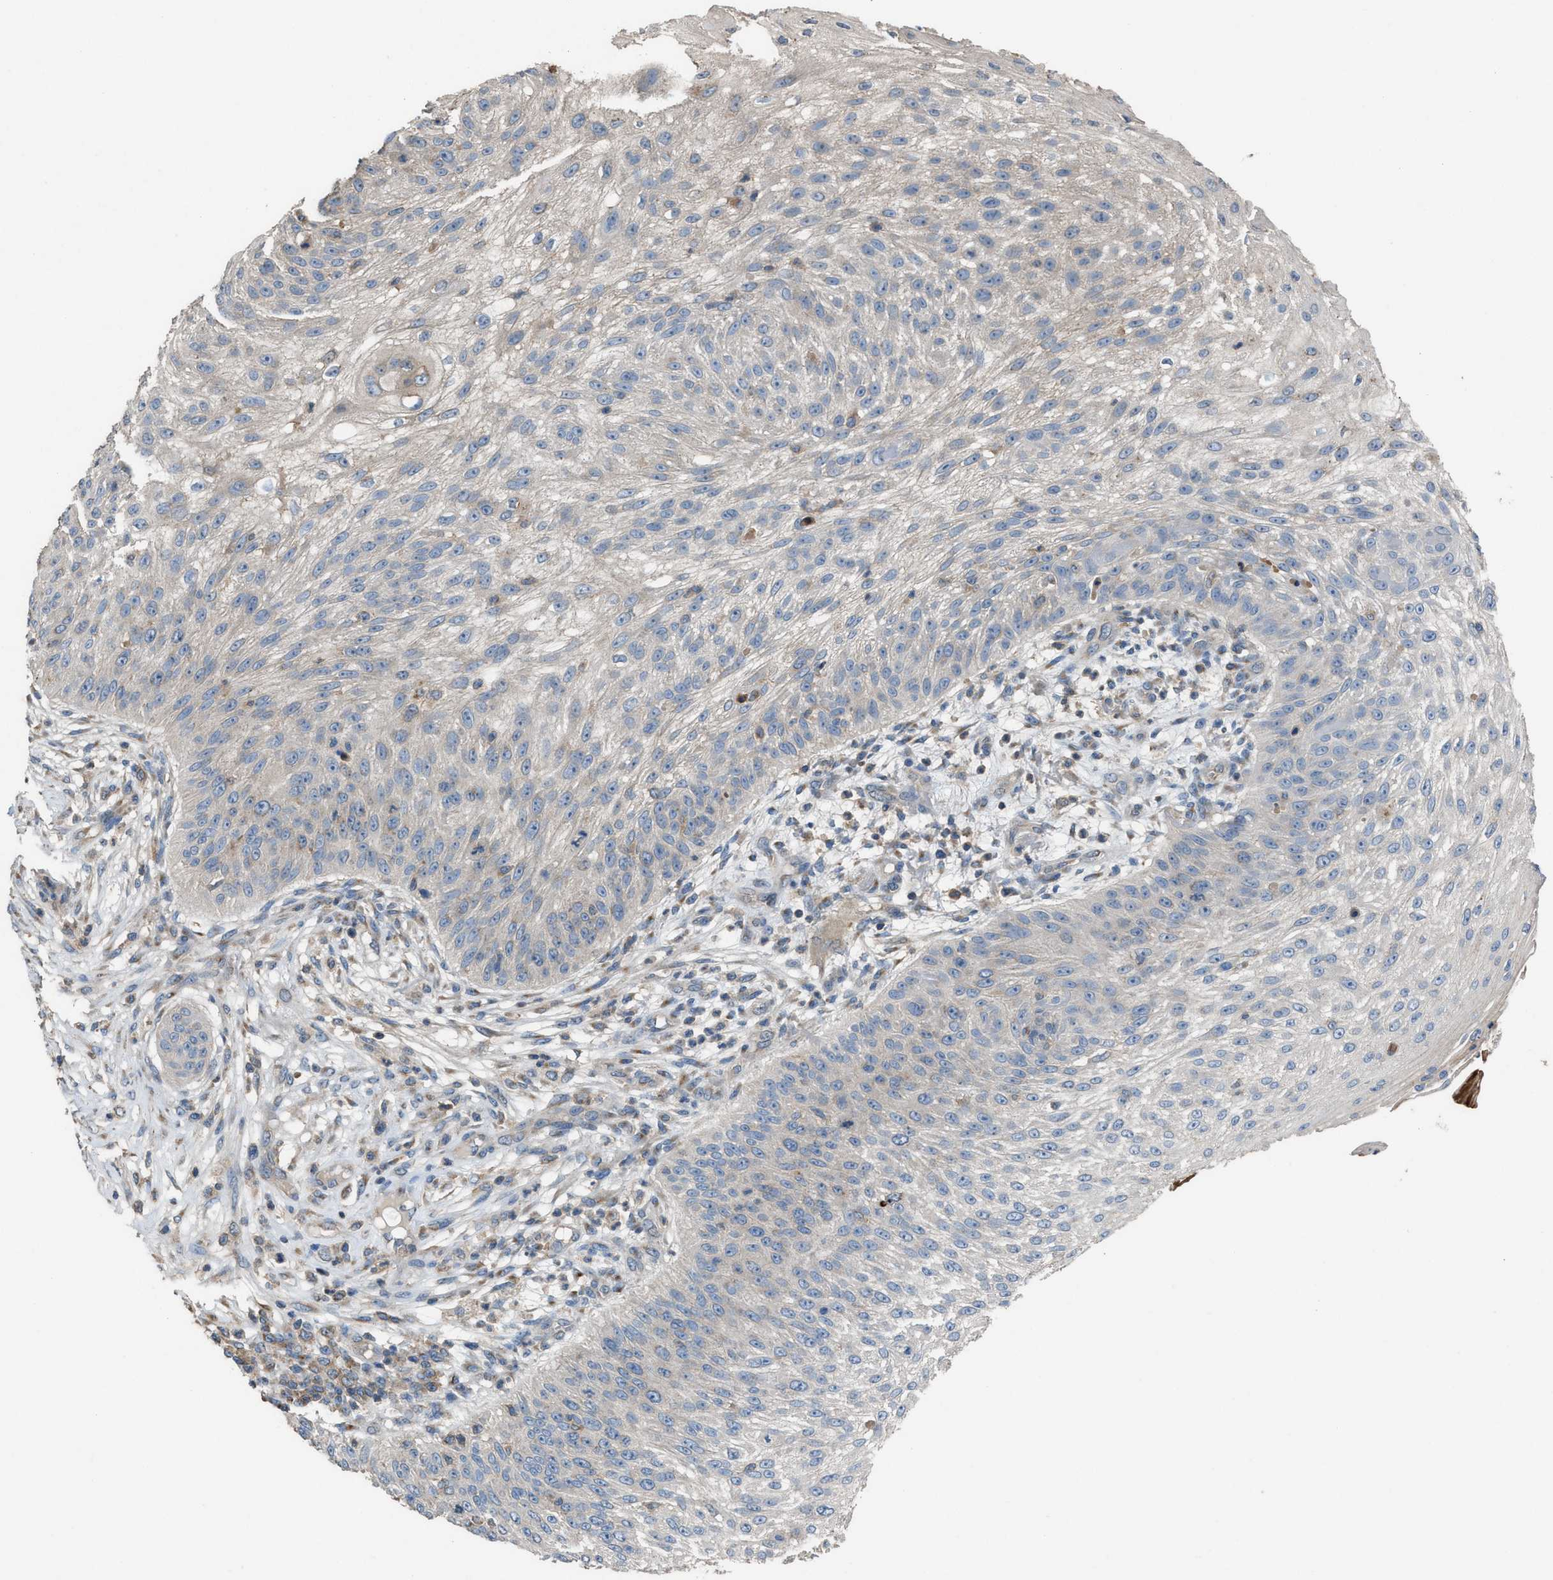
{"staining": {"intensity": "negative", "quantity": "none", "location": "none"}, "tissue": "skin cancer", "cell_type": "Tumor cells", "image_type": "cancer", "snomed": [{"axis": "morphology", "description": "Squamous cell carcinoma, NOS"}, {"axis": "topography", "description": "Skin"}], "caption": "This is a photomicrograph of immunohistochemistry staining of skin squamous cell carcinoma, which shows no positivity in tumor cells.", "gene": "TPK1", "patient": {"sex": "female", "age": 80}}